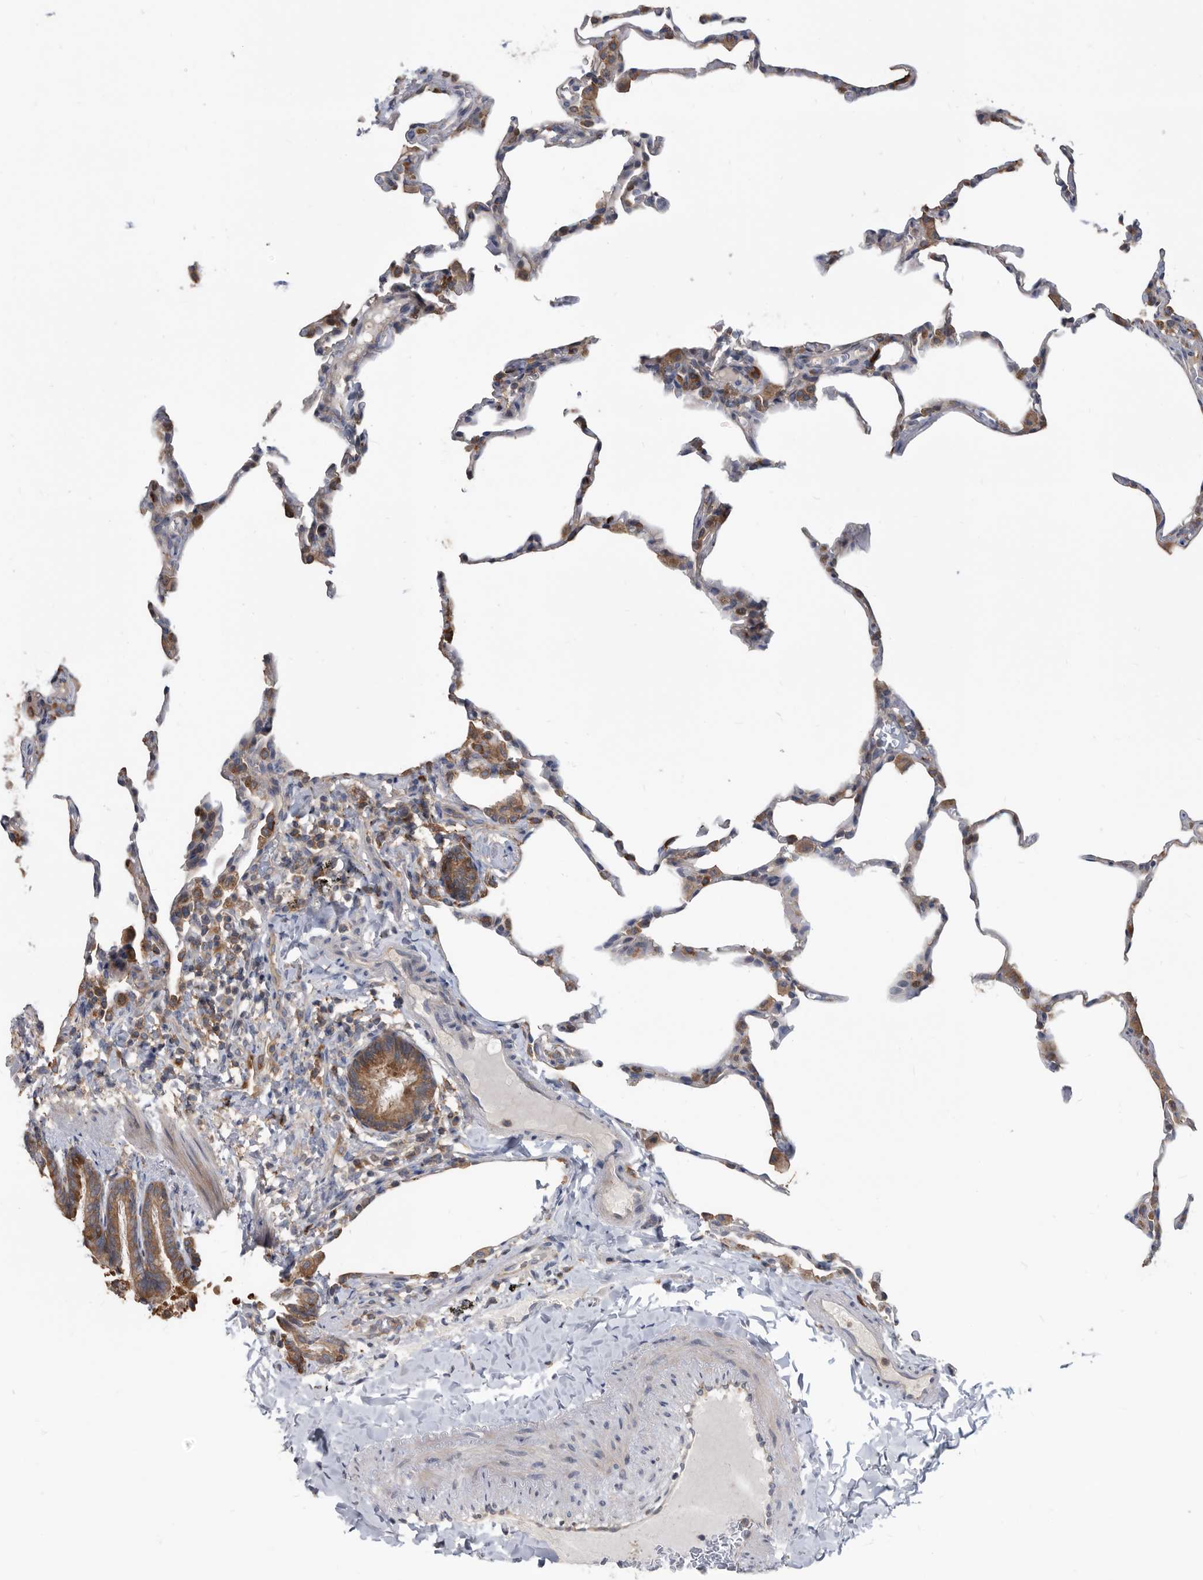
{"staining": {"intensity": "negative", "quantity": "none", "location": "none"}, "tissue": "lung", "cell_type": "Alveolar cells", "image_type": "normal", "snomed": [{"axis": "morphology", "description": "Normal tissue, NOS"}, {"axis": "topography", "description": "Lung"}], "caption": "Alveolar cells show no significant protein staining in unremarkable lung. (DAB immunohistochemistry with hematoxylin counter stain).", "gene": "APEH", "patient": {"sex": "male", "age": 20}}